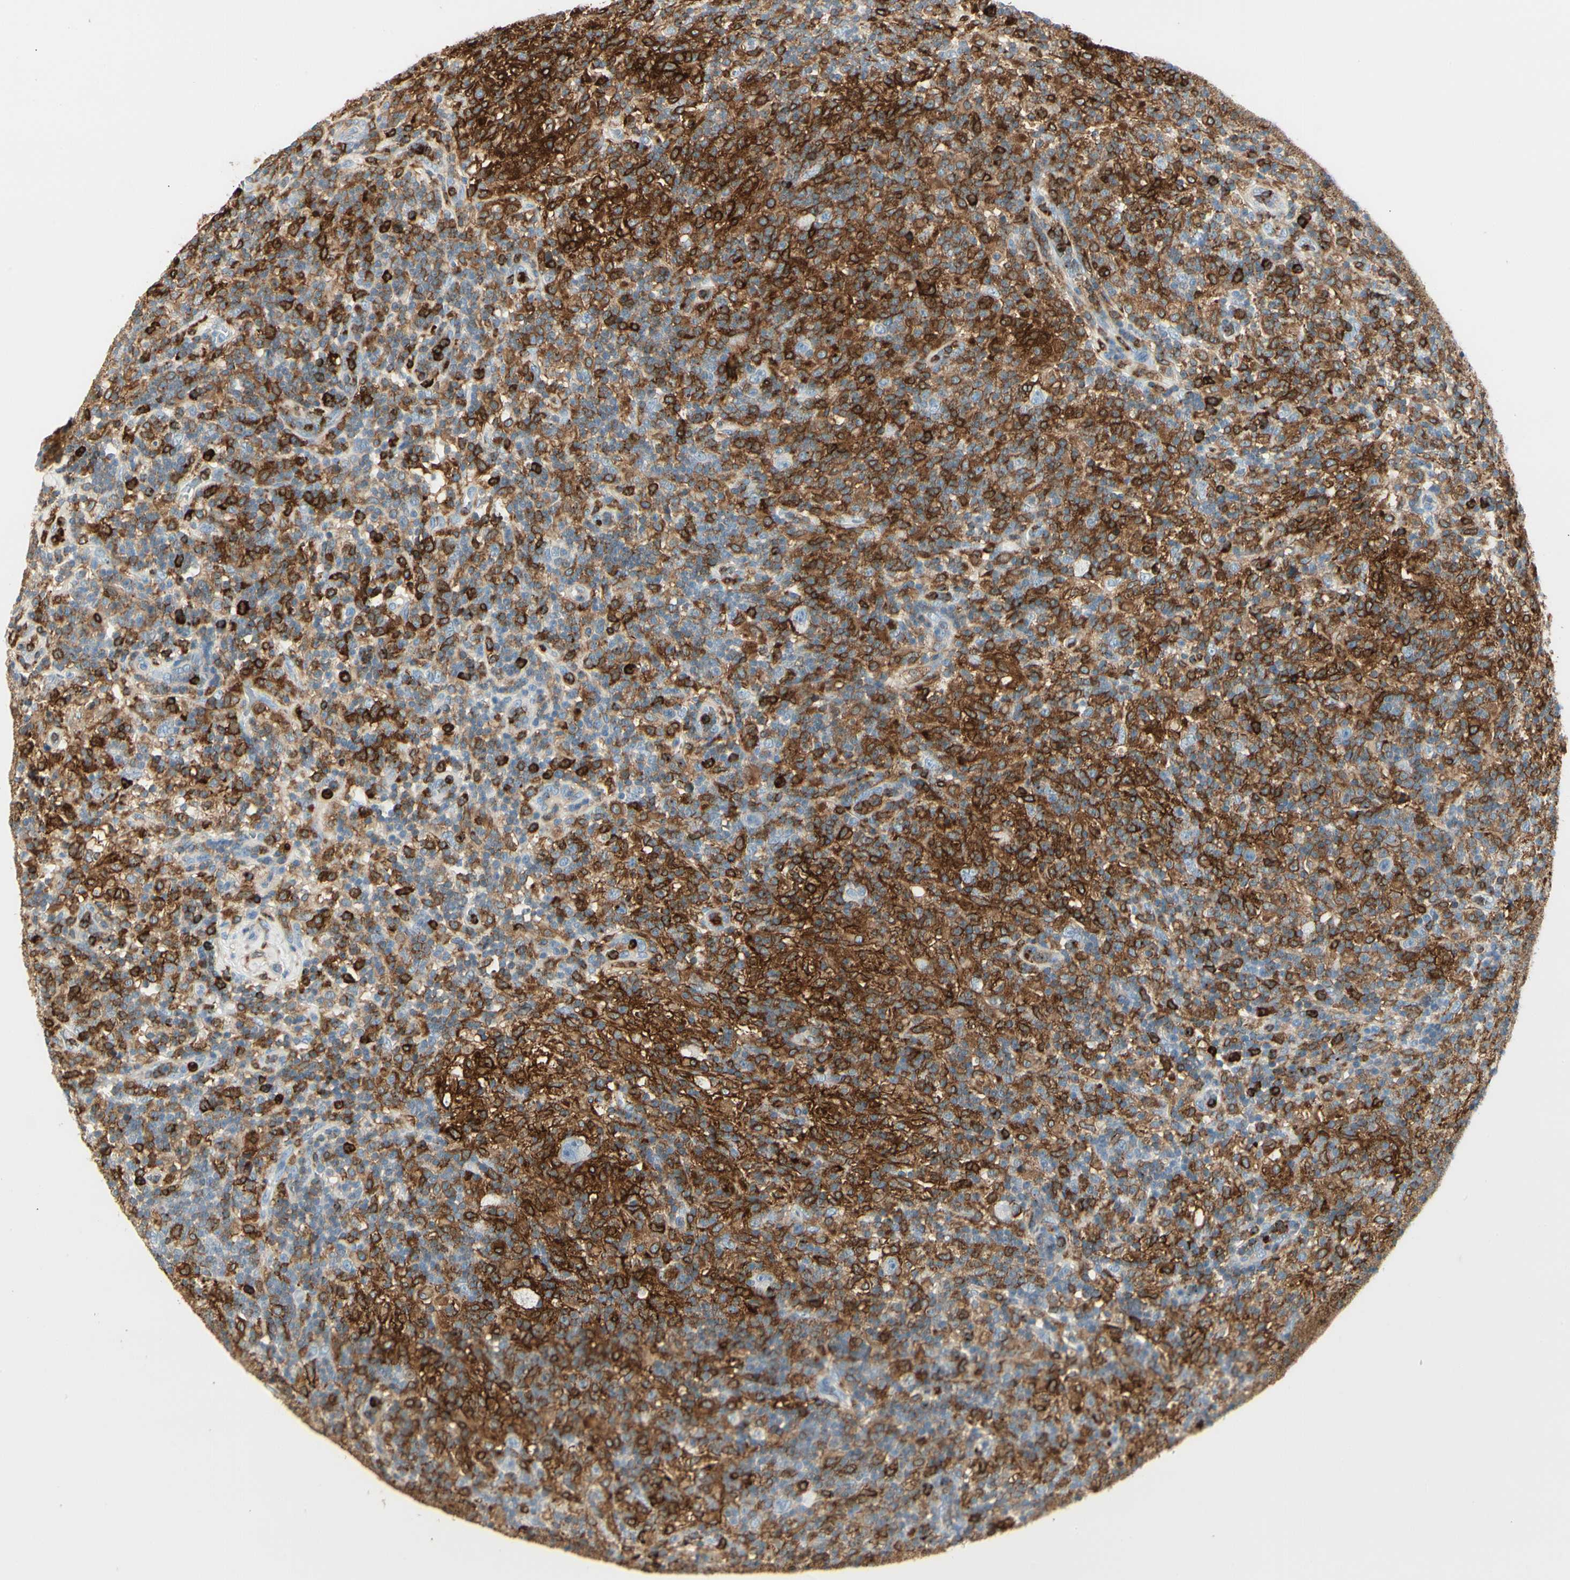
{"staining": {"intensity": "strong", "quantity": "25%-75%", "location": "cytoplasmic/membranous,nuclear"}, "tissue": "lymphoma", "cell_type": "Tumor cells", "image_type": "cancer", "snomed": [{"axis": "morphology", "description": "Hodgkin's disease, NOS"}, {"axis": "topography", "description": "Lymph node"}], "caption": "This is an image of immunohistochemistry (IHC) staining of lymphoma, which shows strong positivity in the cytoplasmic/membranous and nuclear of tumor cells.", "gene": "ITGB2", "patient": {"sex": "male", "age": 70}}